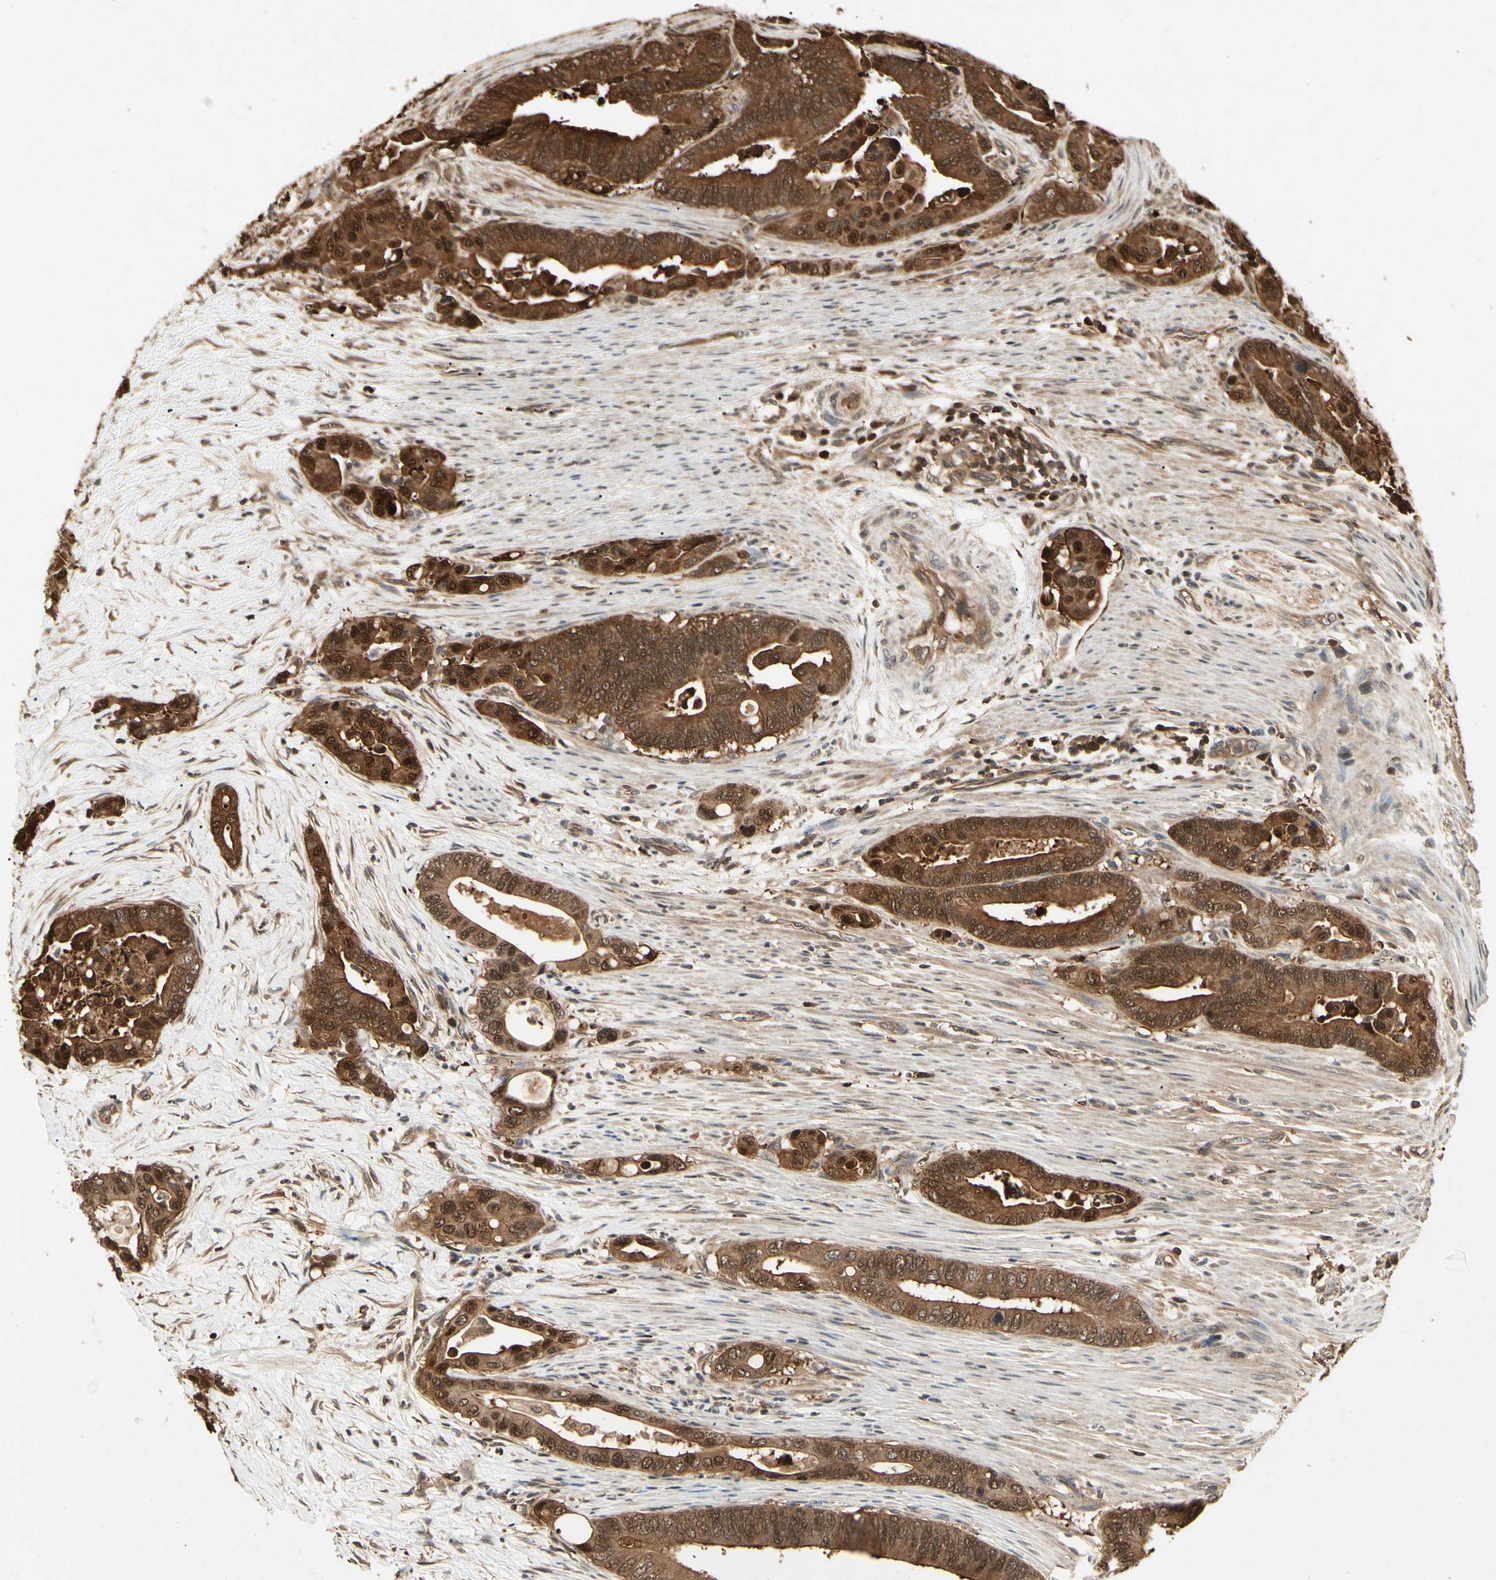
{"staining": {"intensity": "strong", "quantity": ">75%", "location": "cytoplasmic/membranous,nuclear"}, "tissue": "colorectal cancer", "cell_type": "Tumor cells", "image_type": "cancer", "snomed": [{"axis": "morphology", "description": "Normal tissue, NOS"}, {"axis": "morphology", "description": "Adenocarcinoma, NOS"}, {"axis": "topography", "description": "Colon"}], "caption": "Strong cytoplasmic/membranous and nuclear protein expression is seen in about >75% of tumor cells in colorectal cancer.", "gene": "YWHAQ", "patient": {"sex": "male", "age": 82}}